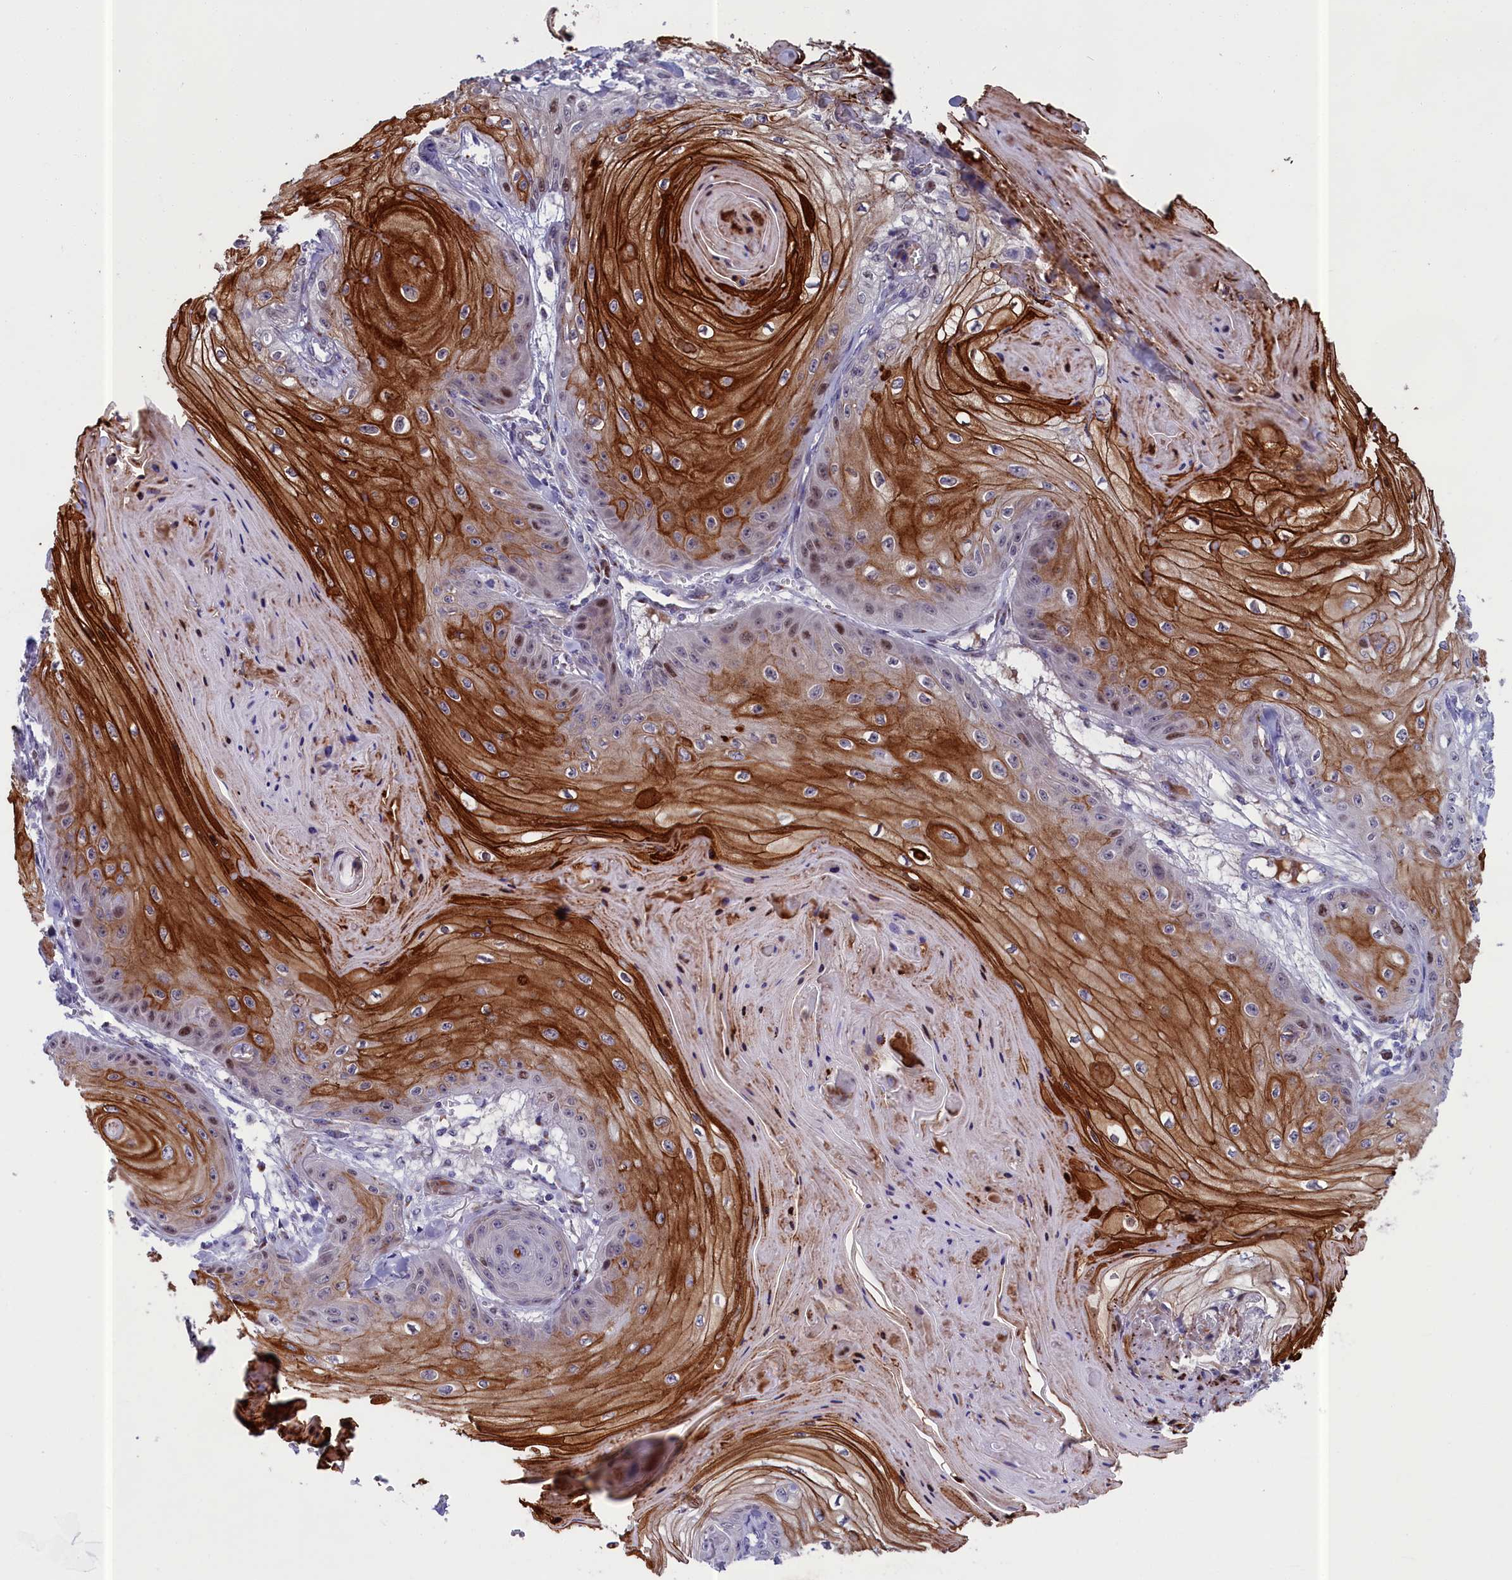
{"staining": {"intensity": "strong", "quantity": "25%-75%", "location": "cytoplasmic/membranous,nuclear"}, "tissue": "skin cancer", "cell_type": "Tumor cells", "image_type": "cancer", "snomed": [{"axis": "morphology", "description": "Squamous cell carcinoma, NOS"}, {"axis": "topography", "description": "Skin"}], "caption": "The immunohistochemical stain highlights strong cytoplasmic/membranous and nuclear expression in tumor cells of skin cancer tissue.", "gene": "LIG1", "patient": {"sex": "male", "age": 74}}